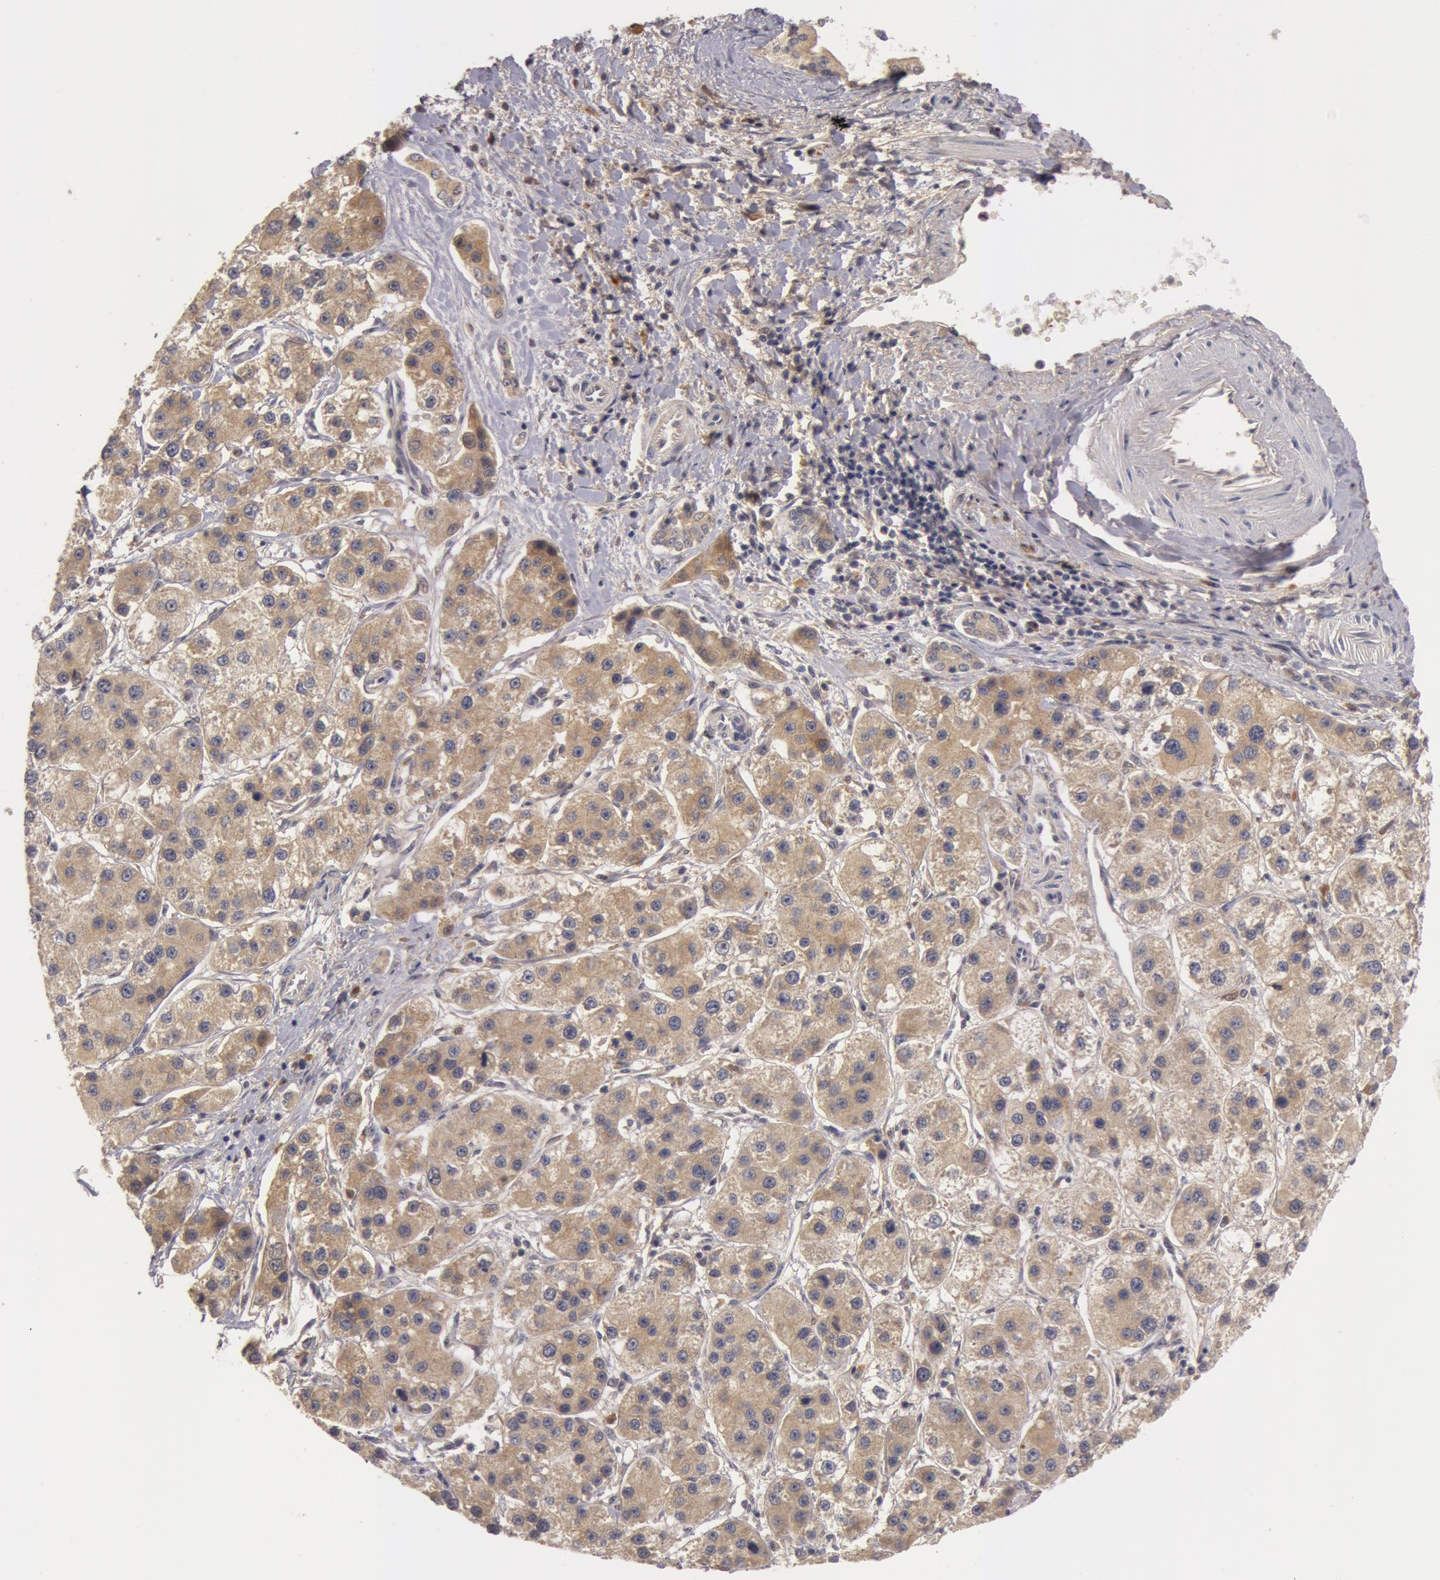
{"staining": {"intensity": "moderate", "quantity": ">75%", "location": "cytoplasmic/membranous"}, "tissue": "liver cancer", "cell_type": "Tumor cells", "image_type": "cancer", "snomed": [{"axis": "morphology", "description": "Carcinoma, Hepatocellular, NOS"}, {"axis": "topography", "description": "Liver"}], "caption": "DAB (3,3'-diaminobenzidine) immunohistochemical staining of liver cancer (hepatocellular carcinoma) demonstrates moderate cytoplasmic/membranous protein positivity in approximately >75% of tumor cells.", "gene": "BCHE", "patient": {"sex": "female", "age": 85}}